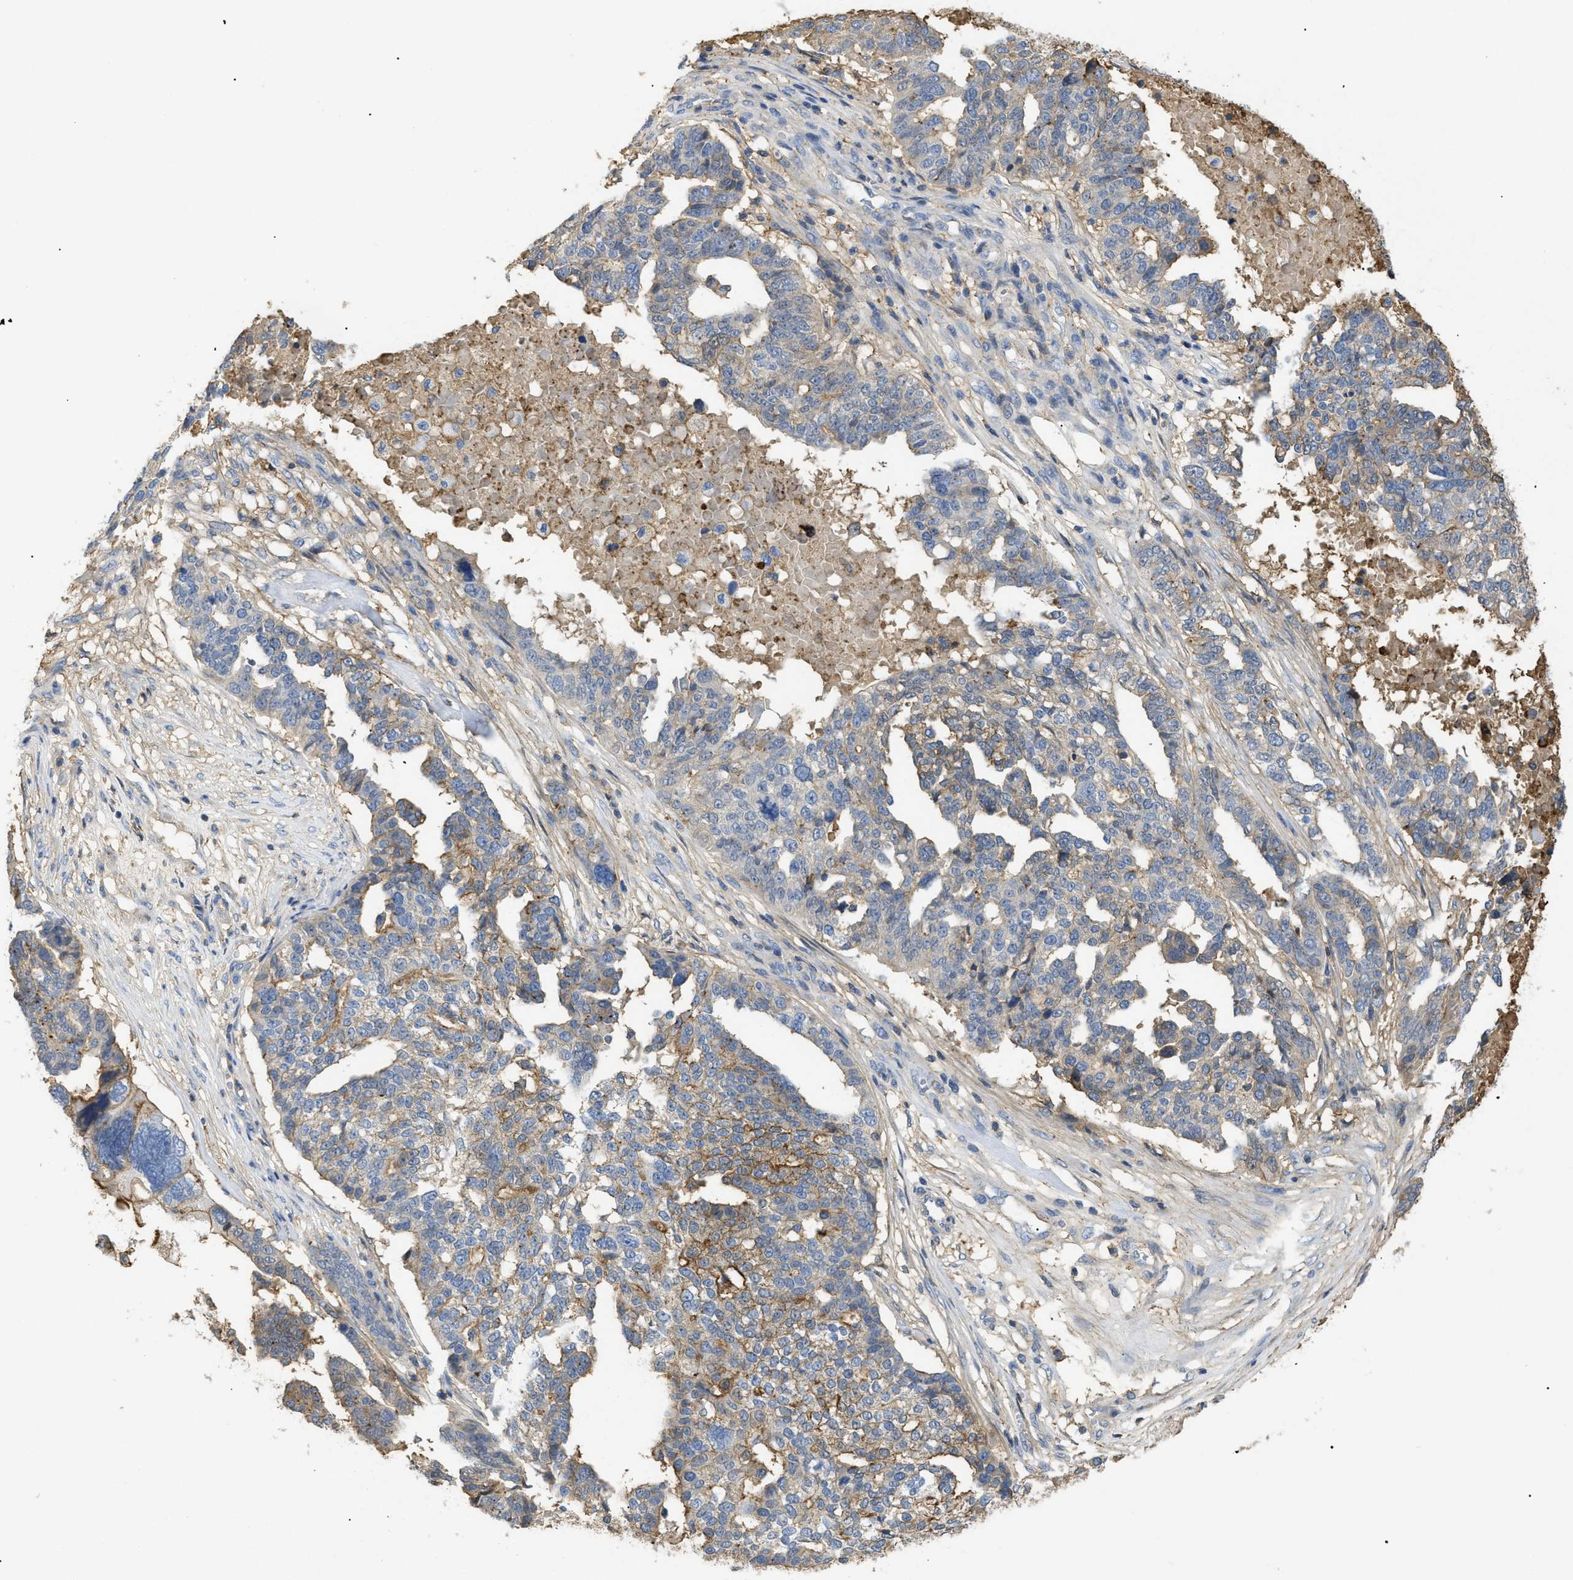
{"staining": {"intensity": "moderate", "quantity": "<25%", "location": "cytoplasmic/membranous"}, "tissue": "ovarian cancer", "cell_type": "Tumor cells", "image_type": "cancer", "snomed": [{"axis": "morphology", "description": "Cystadenocarcinoma, serous, NOS"}, {"axis": "topography", "description": "Ovary"}], "caption": "Tumor cells exhibit moderate cytoplasmic/membranous staining in approximately <25% of cells in ovarian cancer.", "gene": "ANXA4", "patient": {"sex": "female", "age": 59}}